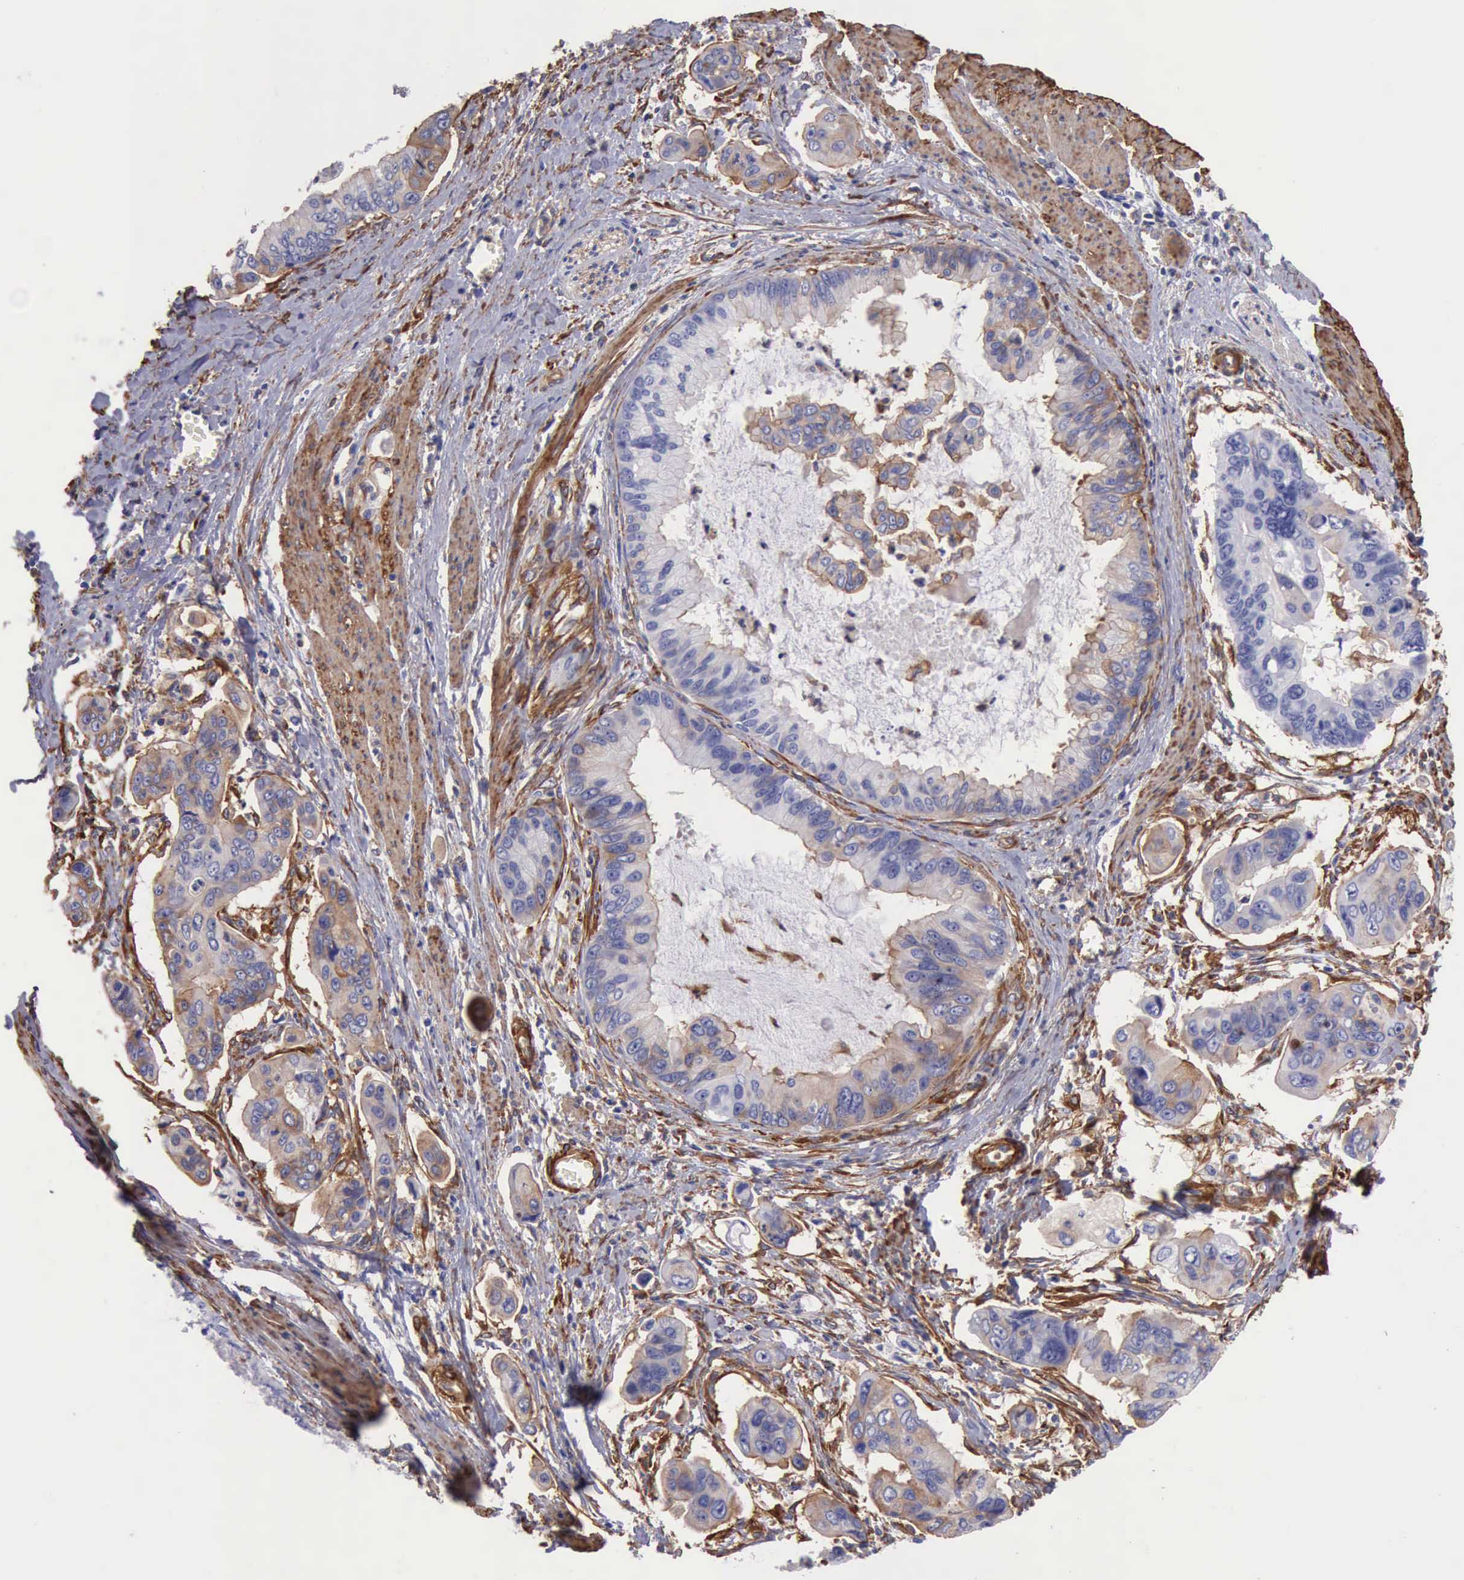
{"staining": {"intensity": "negative", "quantity": "none", "location": "none"}, "tissue": "stomach cancer", "cell_type": "Tumor cells", "image_type": "cancer", "snomed": [{"axis": "morphology", "description": "Adenocarcinoma, NOS"}, {"axis": "topography", "description": "Stomach, upper"}], "caption": "This is an immunohistochemistry histopathology image of stomach adenocarcinoma. There is no staining in tumor cells.", "gene": "FLNA", "patient": {"sex": "male", "age": 80}}